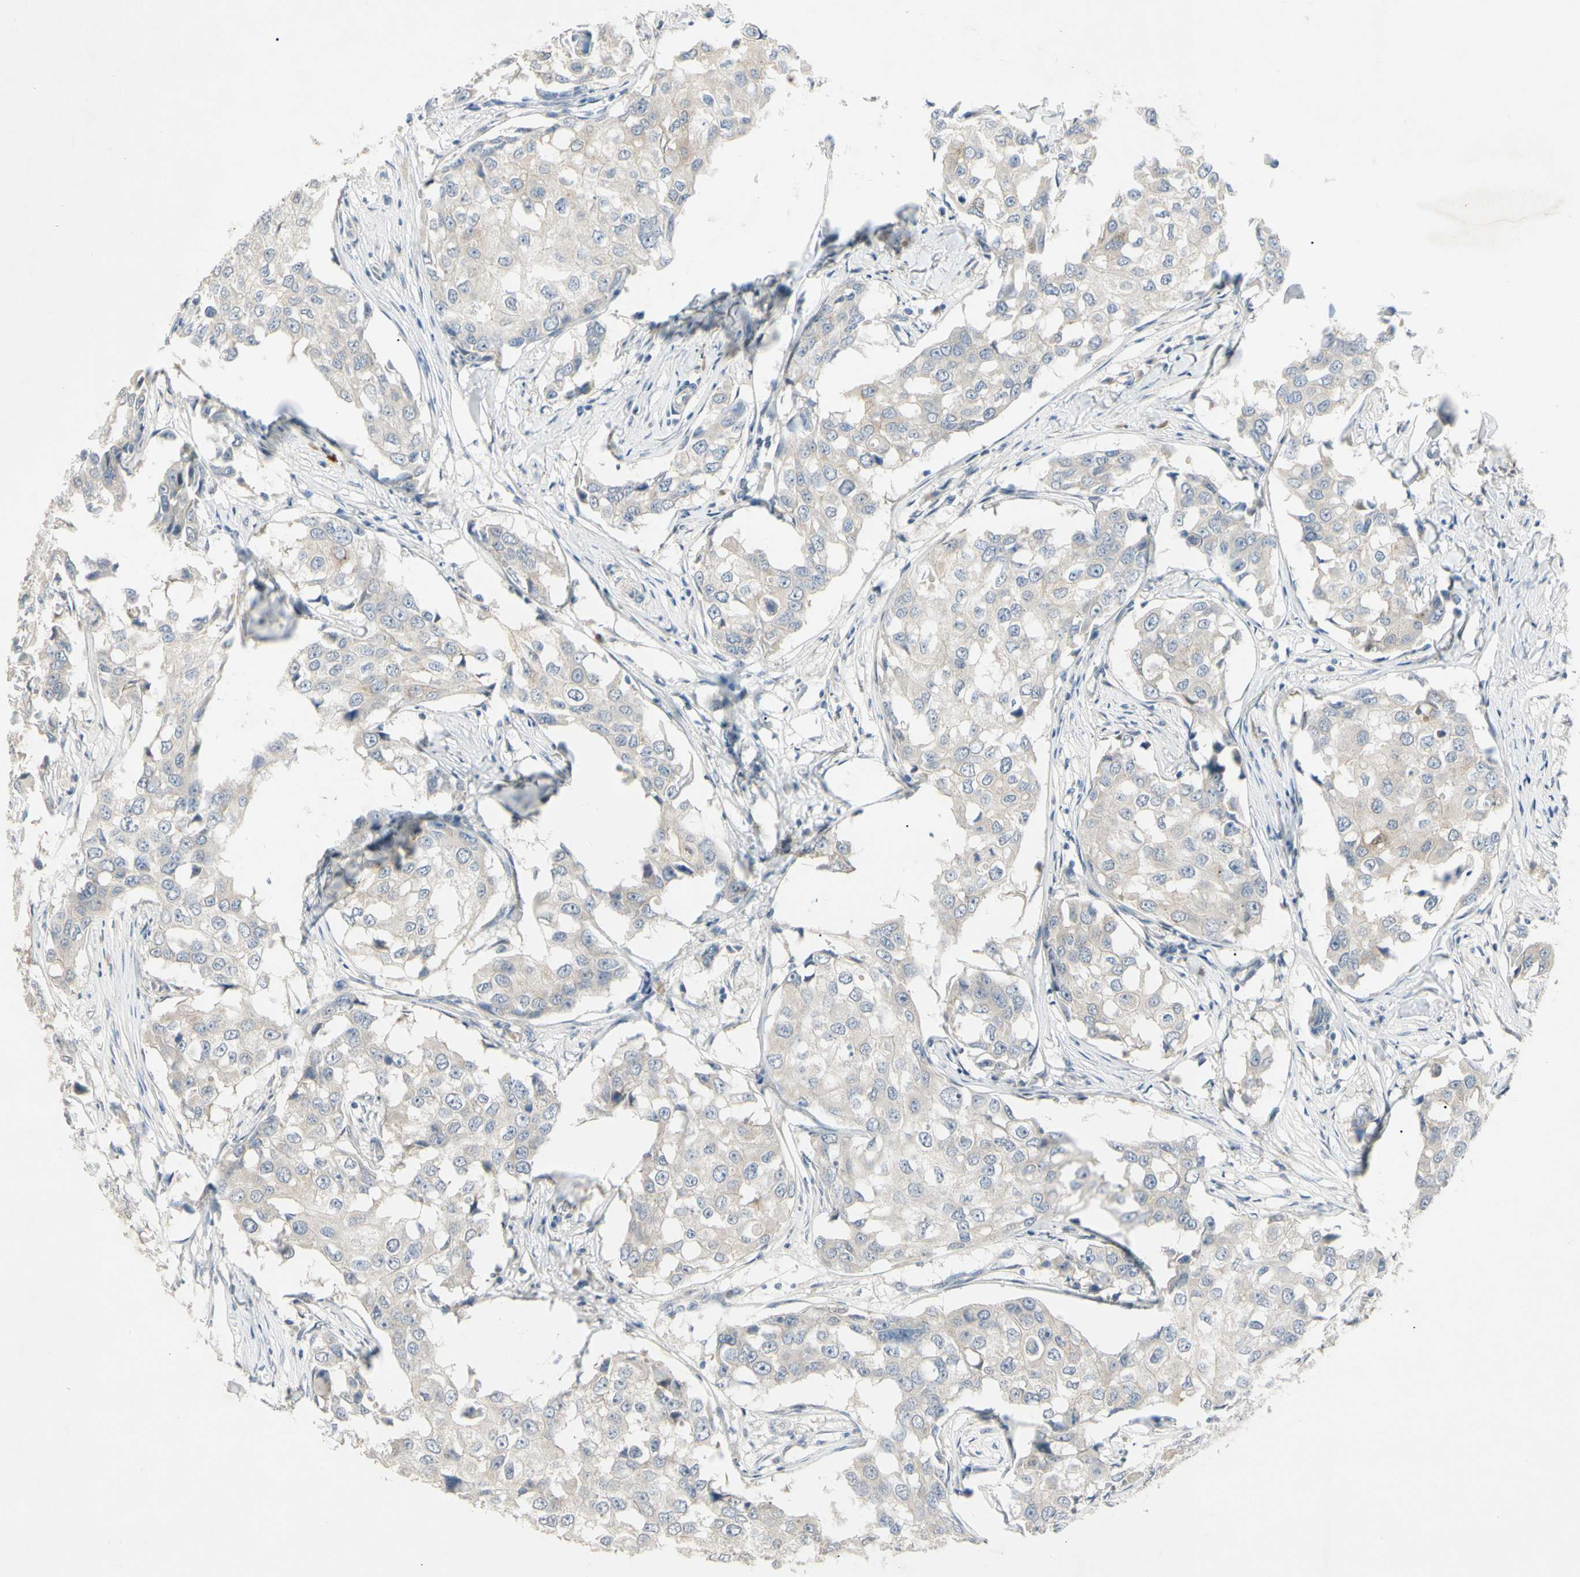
{"staining": {"intensity": "negative", "quantity": "none", "location": "none"}, "tissue": "breast cancer", "cell_type": "Tumor cells", "image_type": "cancer", "snomed": [{"axis": "morphology", "description": "Duct carcinoma"}, {"axis": "topography", "description": "Breast"}], "caption": "Immunohistochemical staining of breast cancer (infiltrating ductal carcinoma) shows no significant expression in tumor cells.", "gene": "PRSS21", "patient": {"sex": "female", "age": 27}}